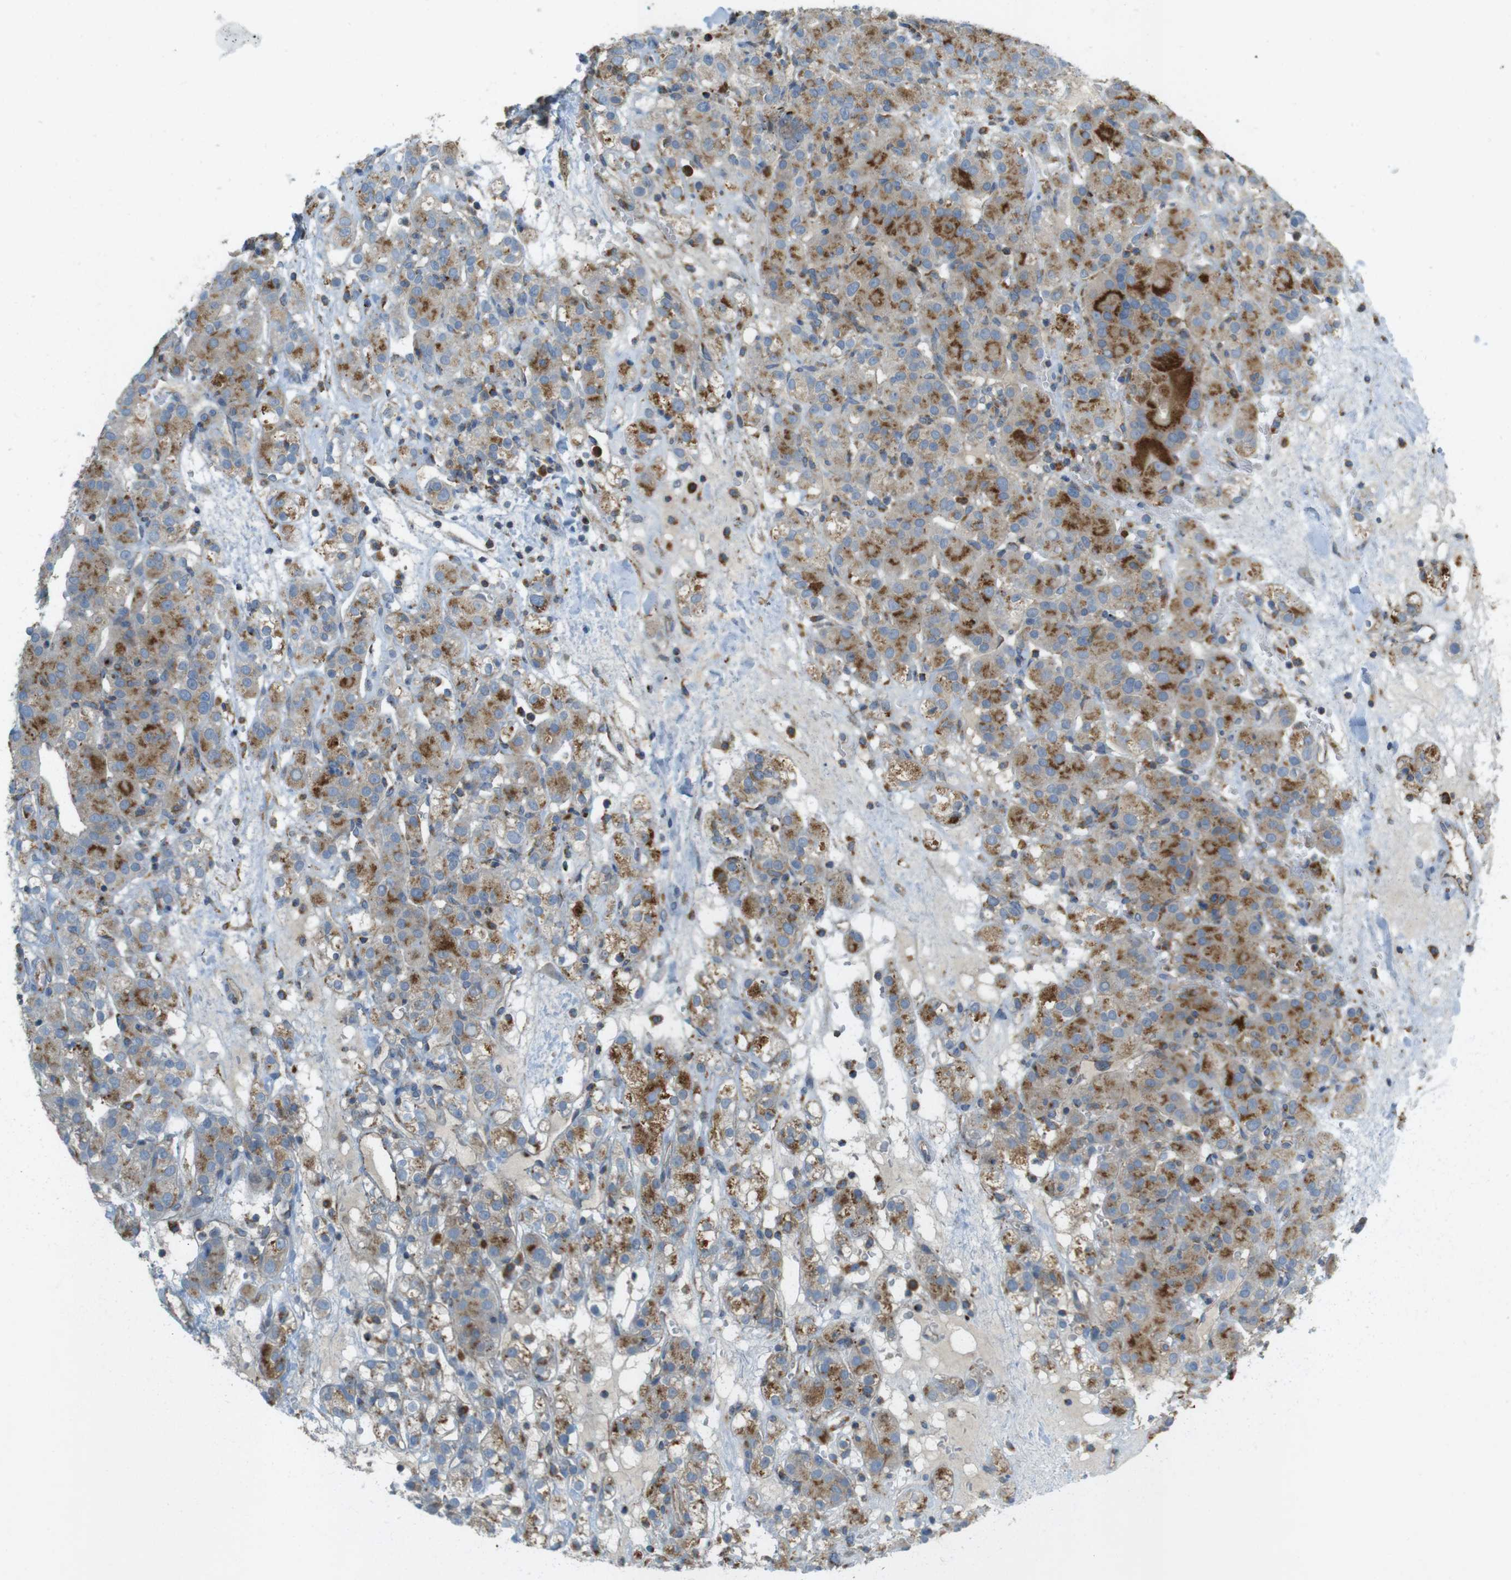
{"staining": {"intensity": "moderate", "quantity": ">75%", "location": "cytoplasmic/membranous"}, "tissue": "renal cancer", "cell_type": "Tumor cells", "image_type": "cancer", "snomed": [{"axis": "morphology", "description": "Normal tissue, NOS"}, {"axis": "morphology", "description": "Adenocarcinoma, NOS"}, {"axis": "topography", "description": "Kidney"}], "caption": "A histopathology image of human renal cancer stained for a protein demonstrates moderate cytoplasmic/membranous brown staining in tumor cells.", "gene": "LAMP1", "patient": {"sex": "male", "age": 61}}